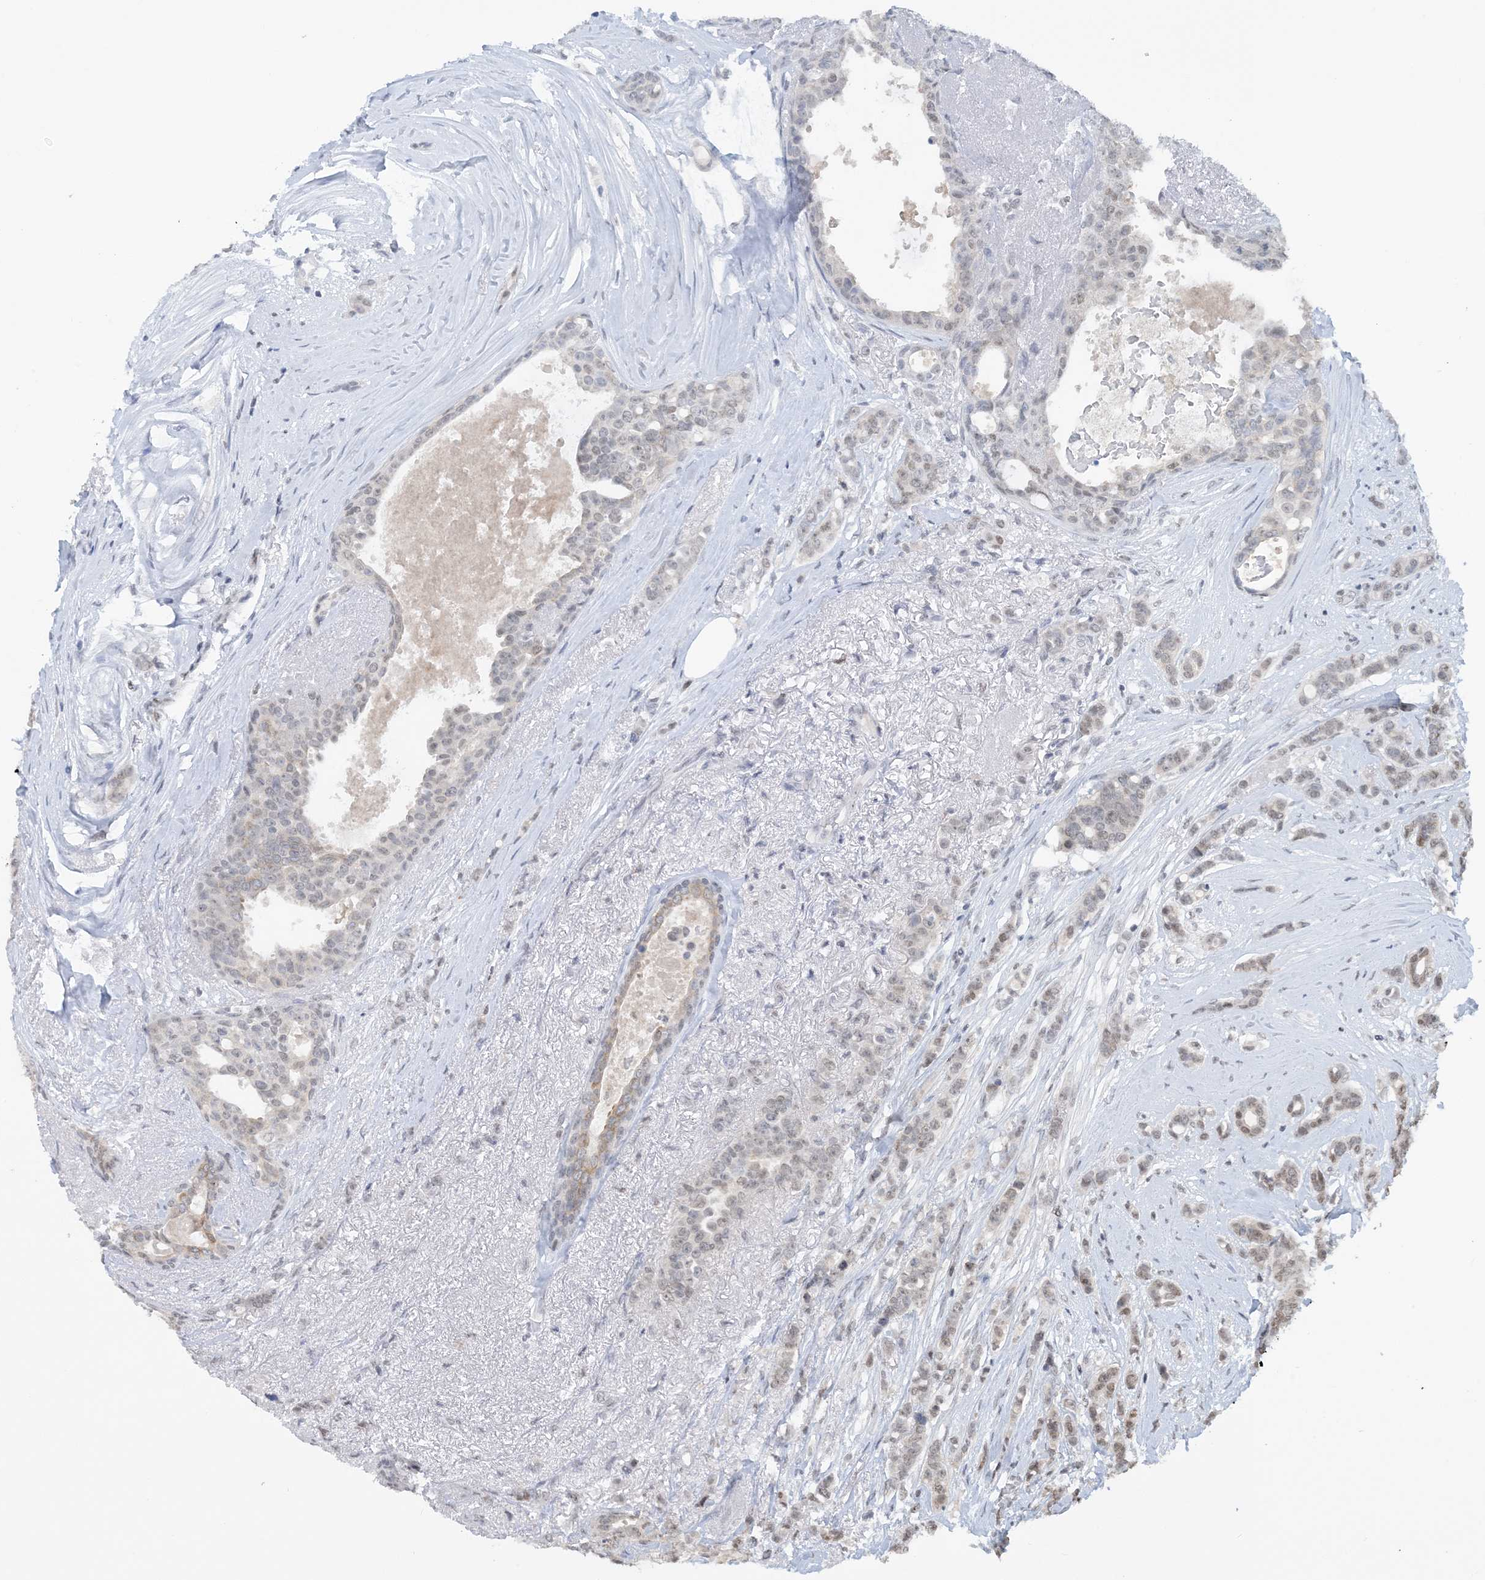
{"staining": {"intensity": "weak", "quantity": "<25%", "location": "nuclear"}, "tissue": "breast cancer", "cell_type": "Tumor cells", "image_type": "cancer", "snomed": [{"axis": "morphology", "description": "Lobular carcinoma"}, {"axis": "topography", "description": "Breast"}], "caption": "Immunohistochemistry (IHC) of lobular carcinoma (breast) displays no positivity in tumor cells.", "gene": "ACYP2", "patient": {"sex": "female", "age": 51}}